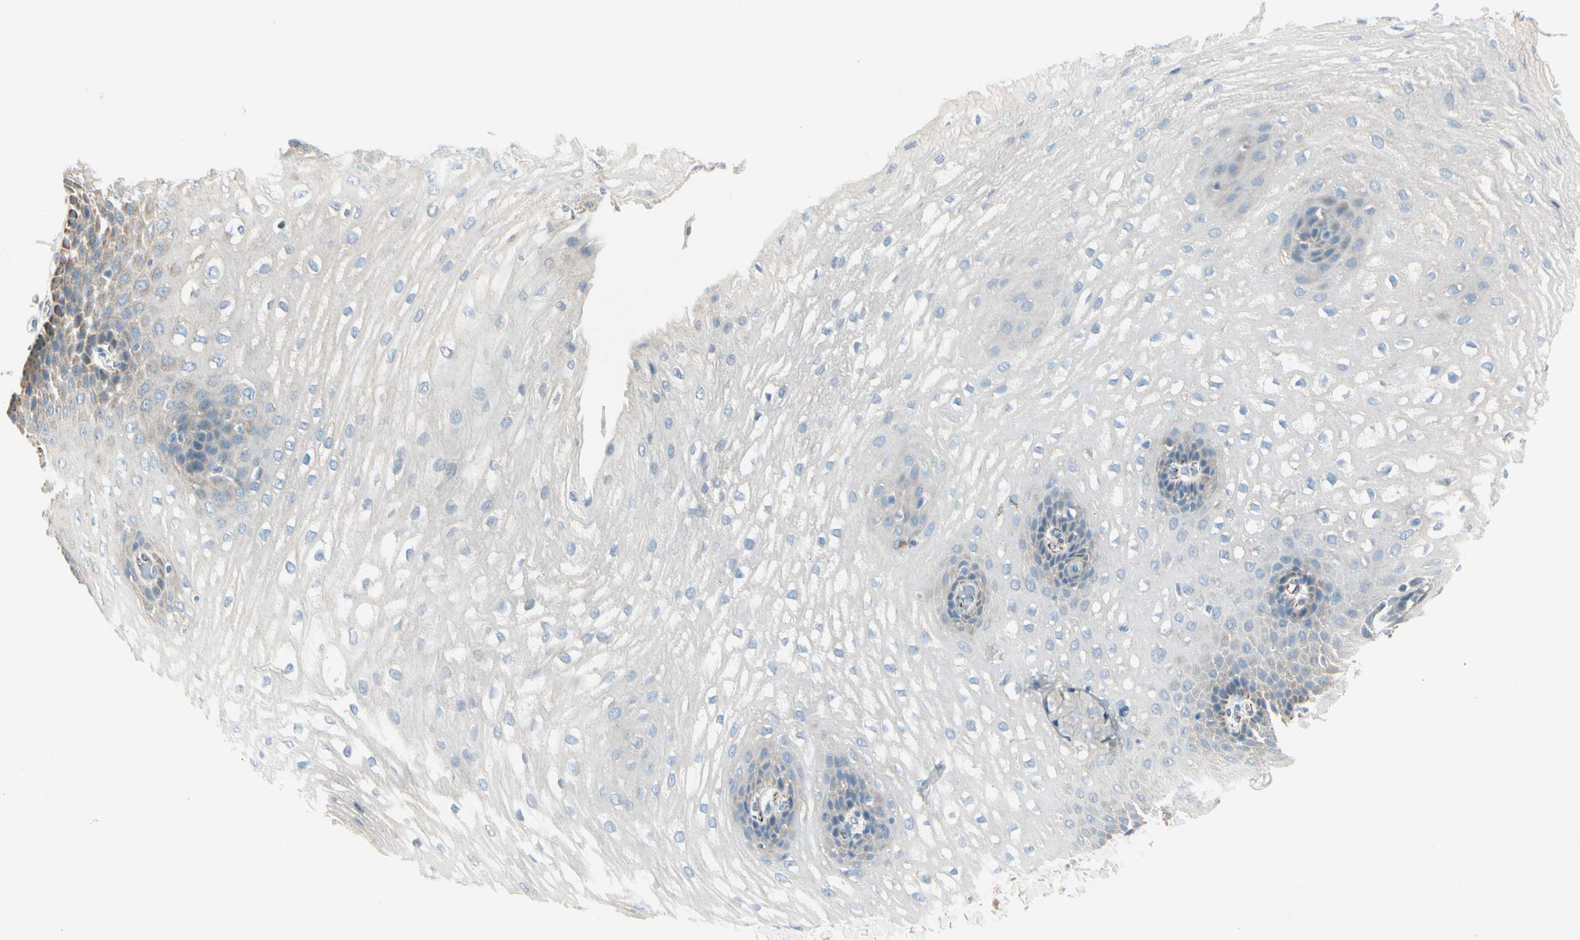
{"staining": {"intensity": "weak", "quantity": "<25%", "location": "cytoplasmic/membranous"}, "tissue": "esophagus", "cell_type": "Squamous epithelial cells", "image_type": "normal", "snomed": [{"axis": "morphology", "description": "Normal tissue, NOS"}, {"axis": "topography", "description": "Esophagus"}], "caption": "Immunohistochemistry photomicrograph of benign esophagus: human esophagus stained with DAB demonstrates no significant protein staining in squamous epithelial cells. (IHC, brightfield microscopy, high magnification).", "gene": "SLC6A15", "patient": {"sex": "male", "age": 48}}